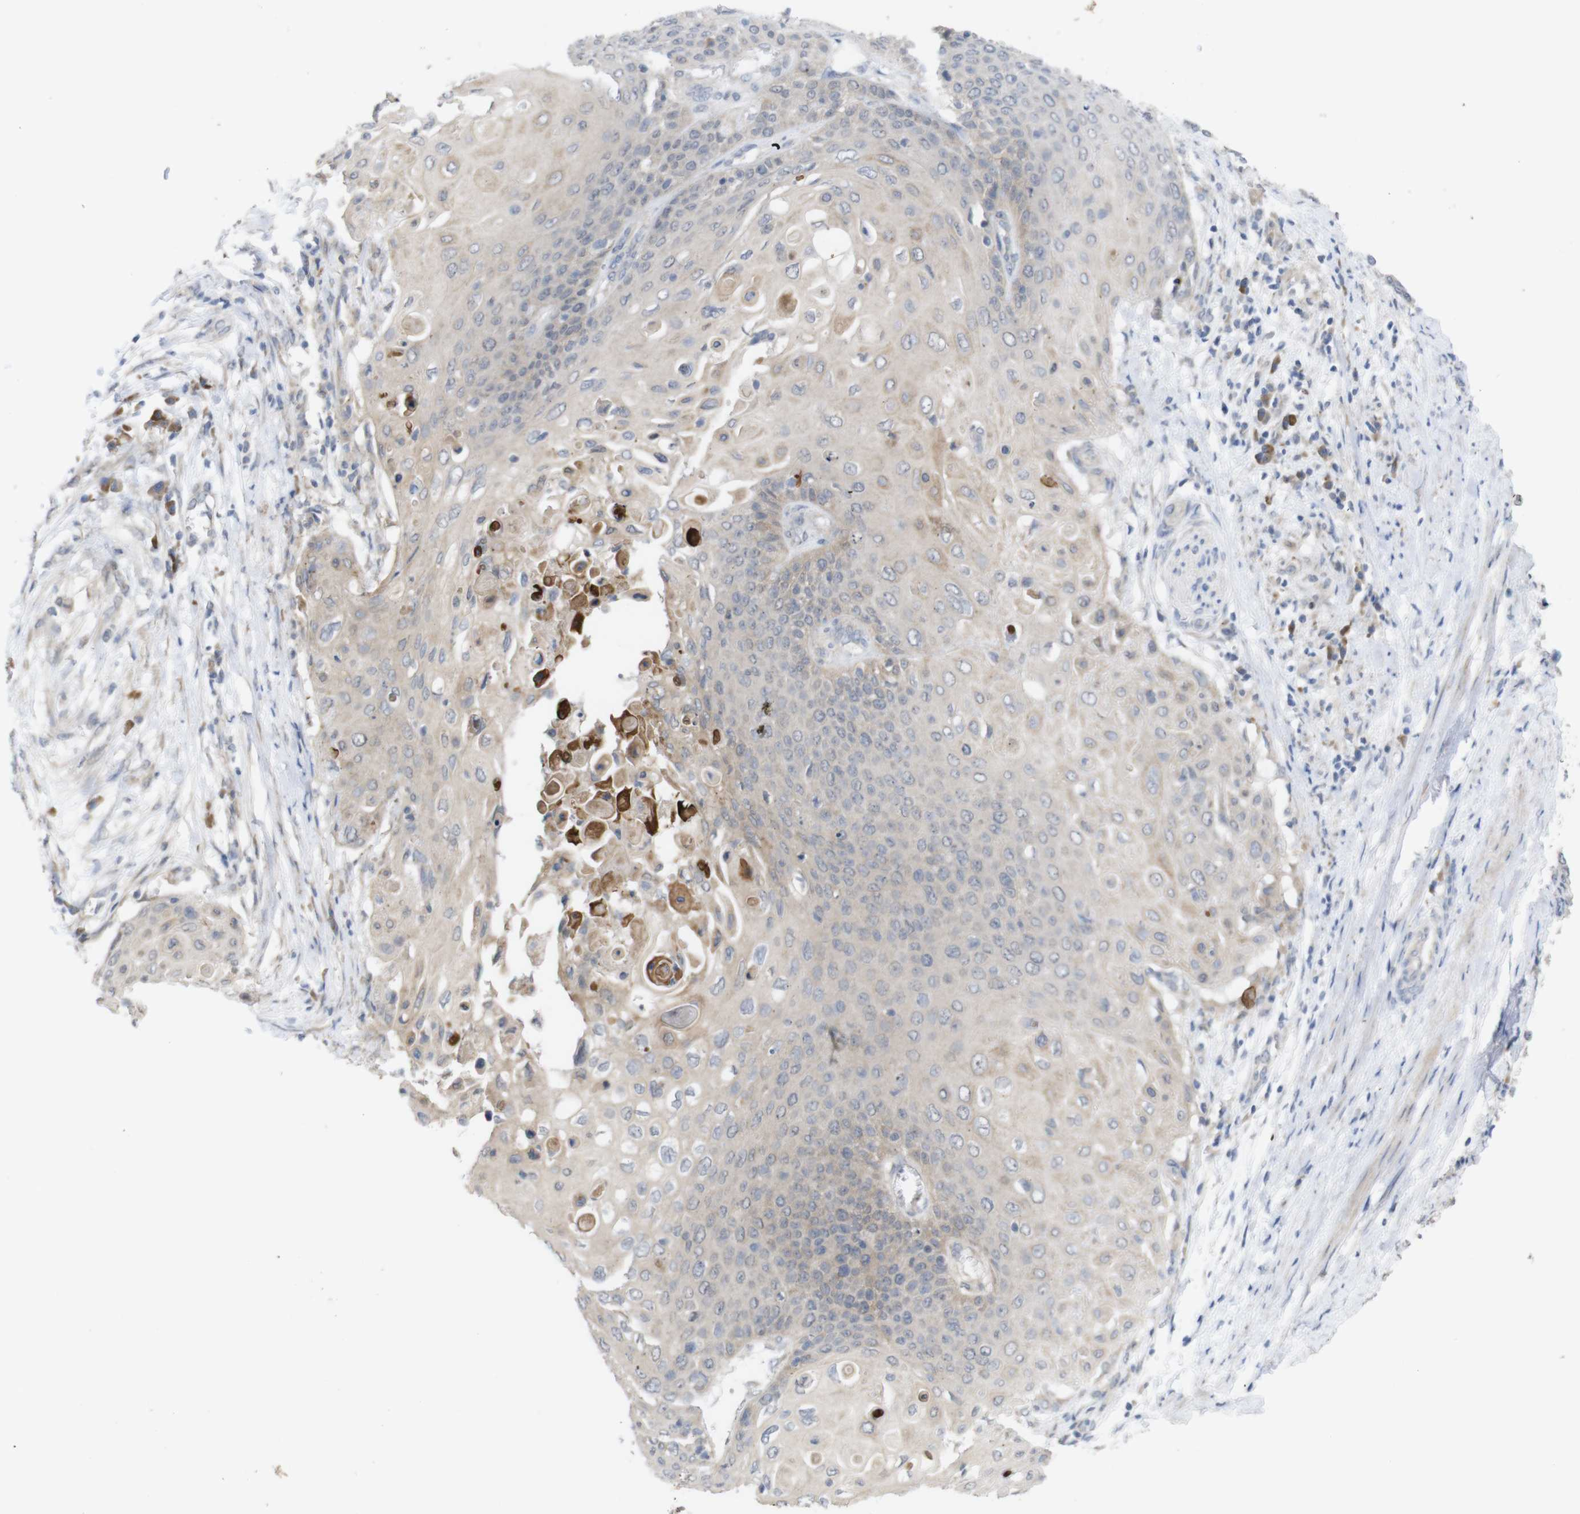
{"staining": {"intensity": "weak", "quantity": "<25%", "location": "cytoplasmic/membranous"}, "tissue": "cervical cancer", "cell_type": "Tumor cells", "image_type": "cancer", "snomed": [{"axis": "morphology", "description": "Squamous cell carcinoma, NOS"}, {"axis": "topography", "description": "Cervix"}], "caption": "Squamous cell carcinoma (cervical) was stained to show a protein in brown. There is no significant staining in tumor cells.", "gene": "BCAR3", "patient": {"sex": "female", "age": 39}}